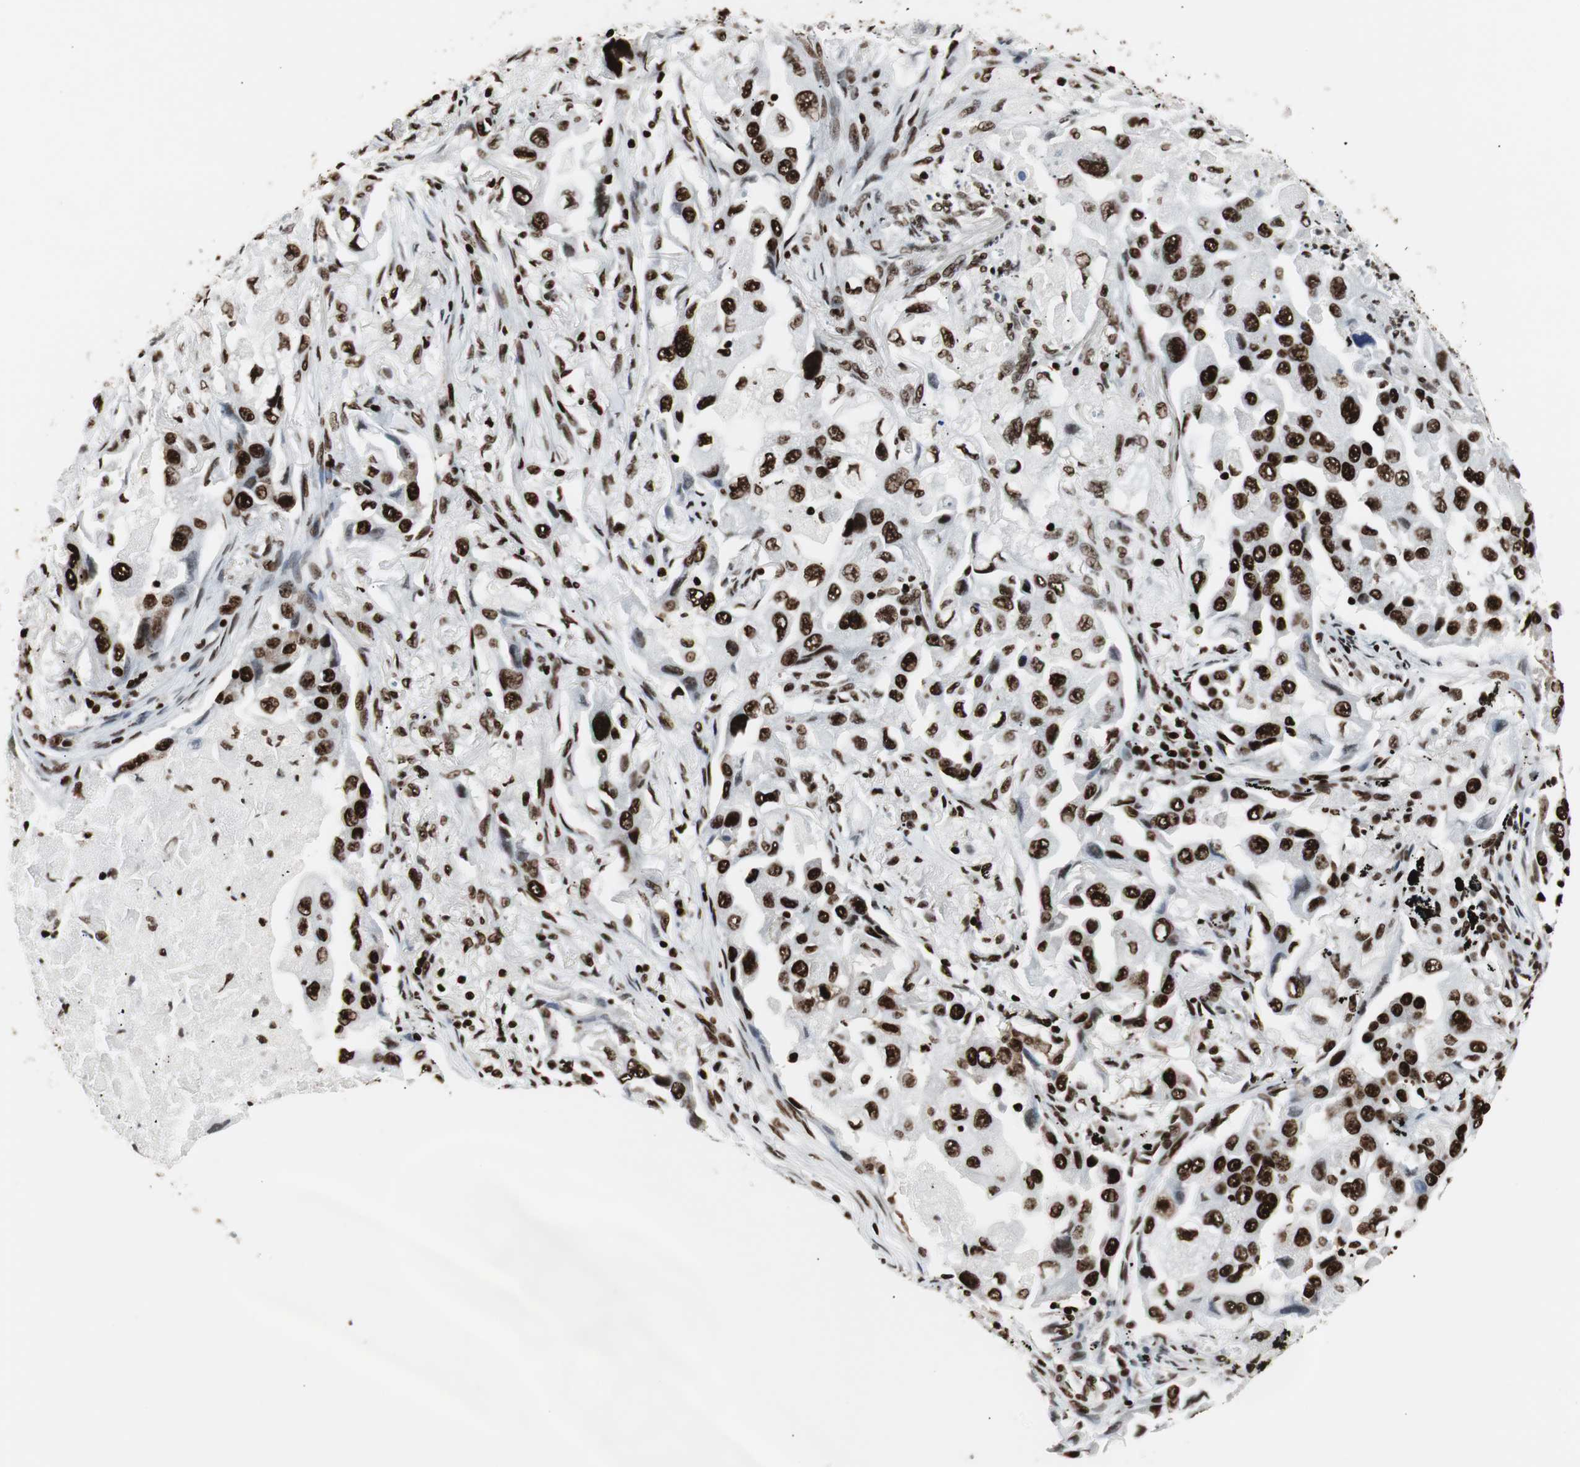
{"staining": {"intensity": "strong", "quantity": ">75%", "location": "nuclear"}, "tissue": "lung cancer", "cell_type": "Tumor cells", "image_type": "cancer", "snomed": [{"axis": "morphology", "description": "Adenocarcinoma, NOS"}, {"axis": "topography", "description": "Lung"}], "caption": "Lung cancer (adenocarcinoma) stained for a protein reveals strong nuclear positivity in tumor cells.", "gene": "MTA2", "patient": {"sex": "female", "age": 65}}